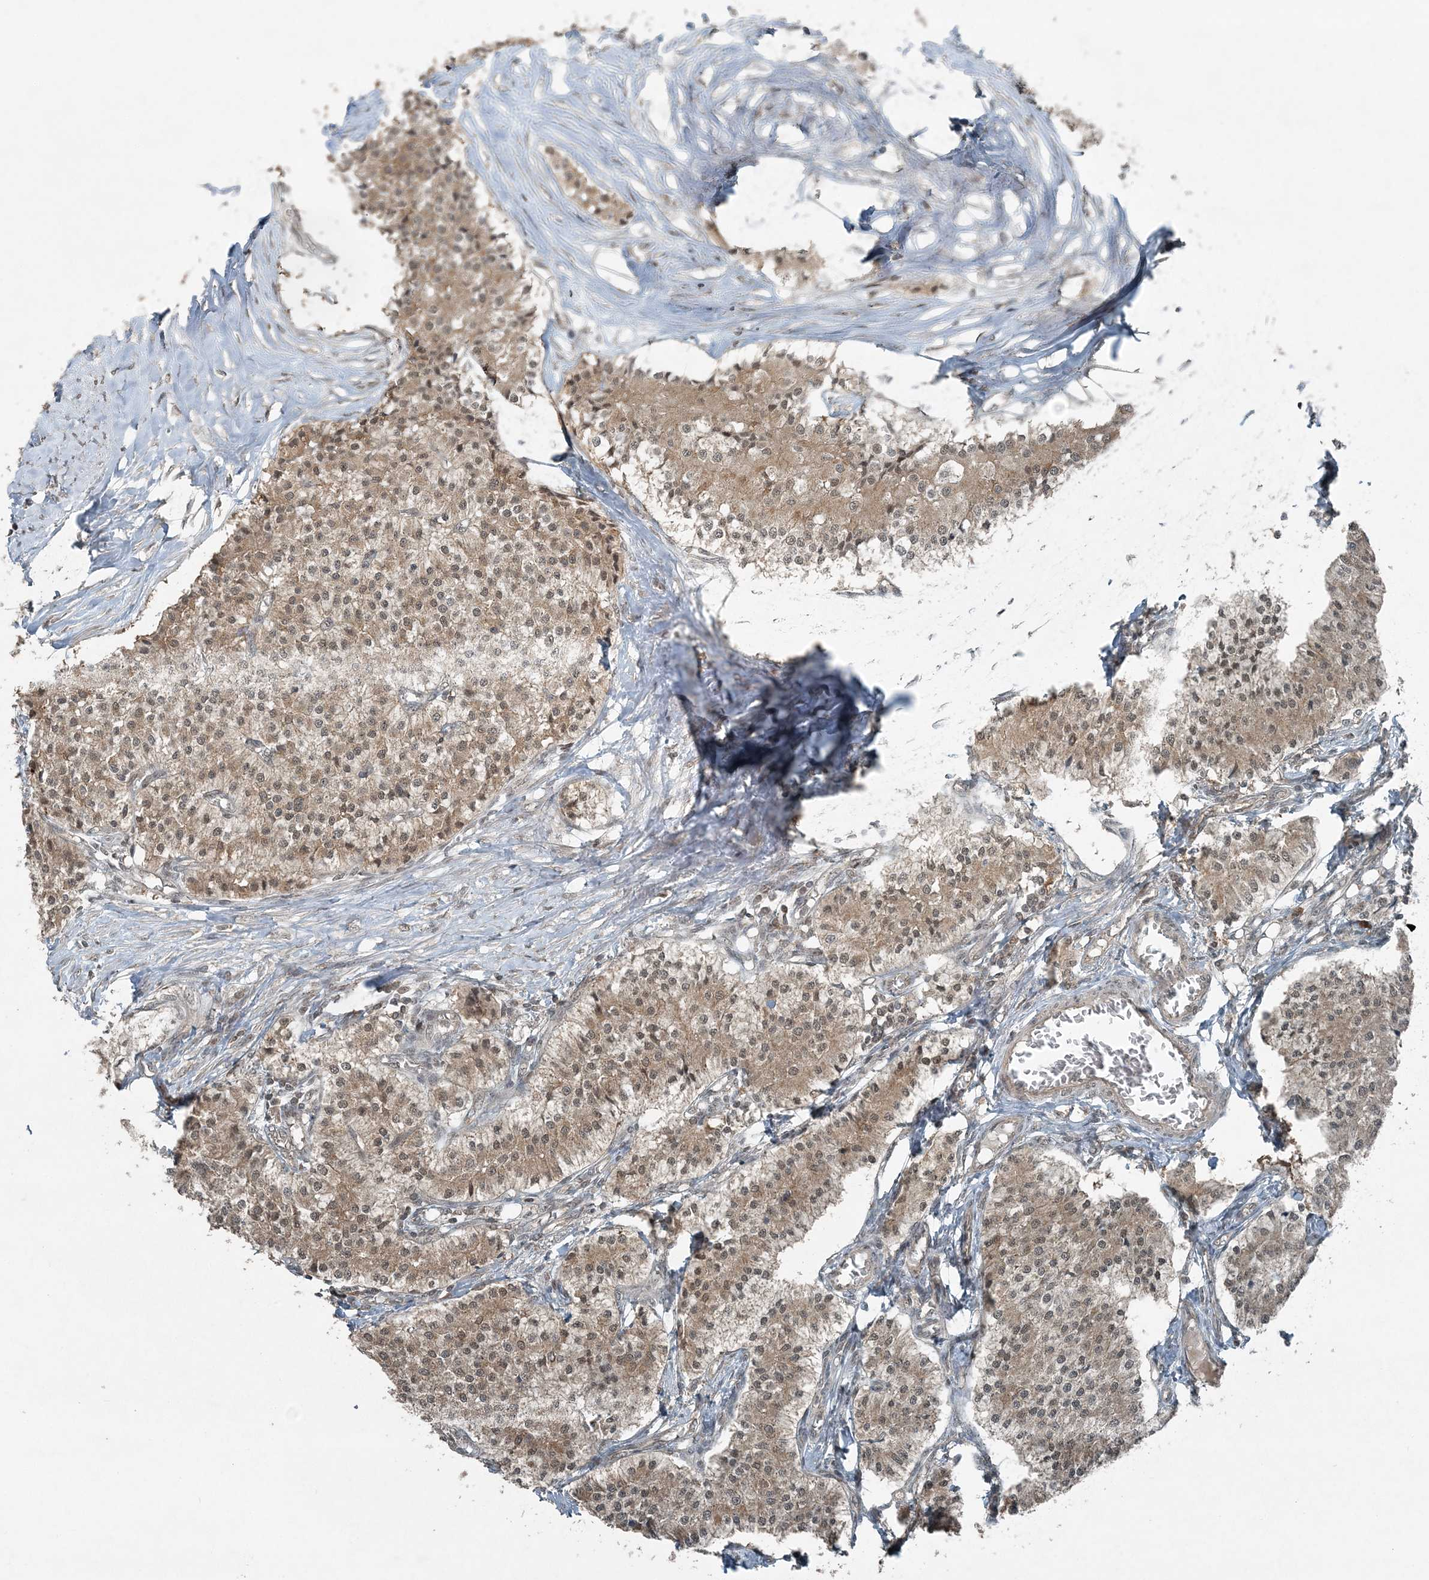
{"staining": {"intensity": "moderate", "quantity": ">75%", "location": "cytoplasmic/membranous,nuclear"}, "tissue": "carcinoid", "cell_type": "Tumor cells", "image_type": "cancer", "snomed": [{"axis": "morphology", "description": "Carcinoid, malignant, NOS"}, {"axis": "topography", "description": "Colon"}], "caption": "There is medium levels of moderate cytoplasmic/membranous and nuclear expression in tumor cells of carcinoid, as demonstrated by immunohistochemical staining (brown color).", "gene": "COPS7B", "patient": {"sex": "female", "age": 52}}